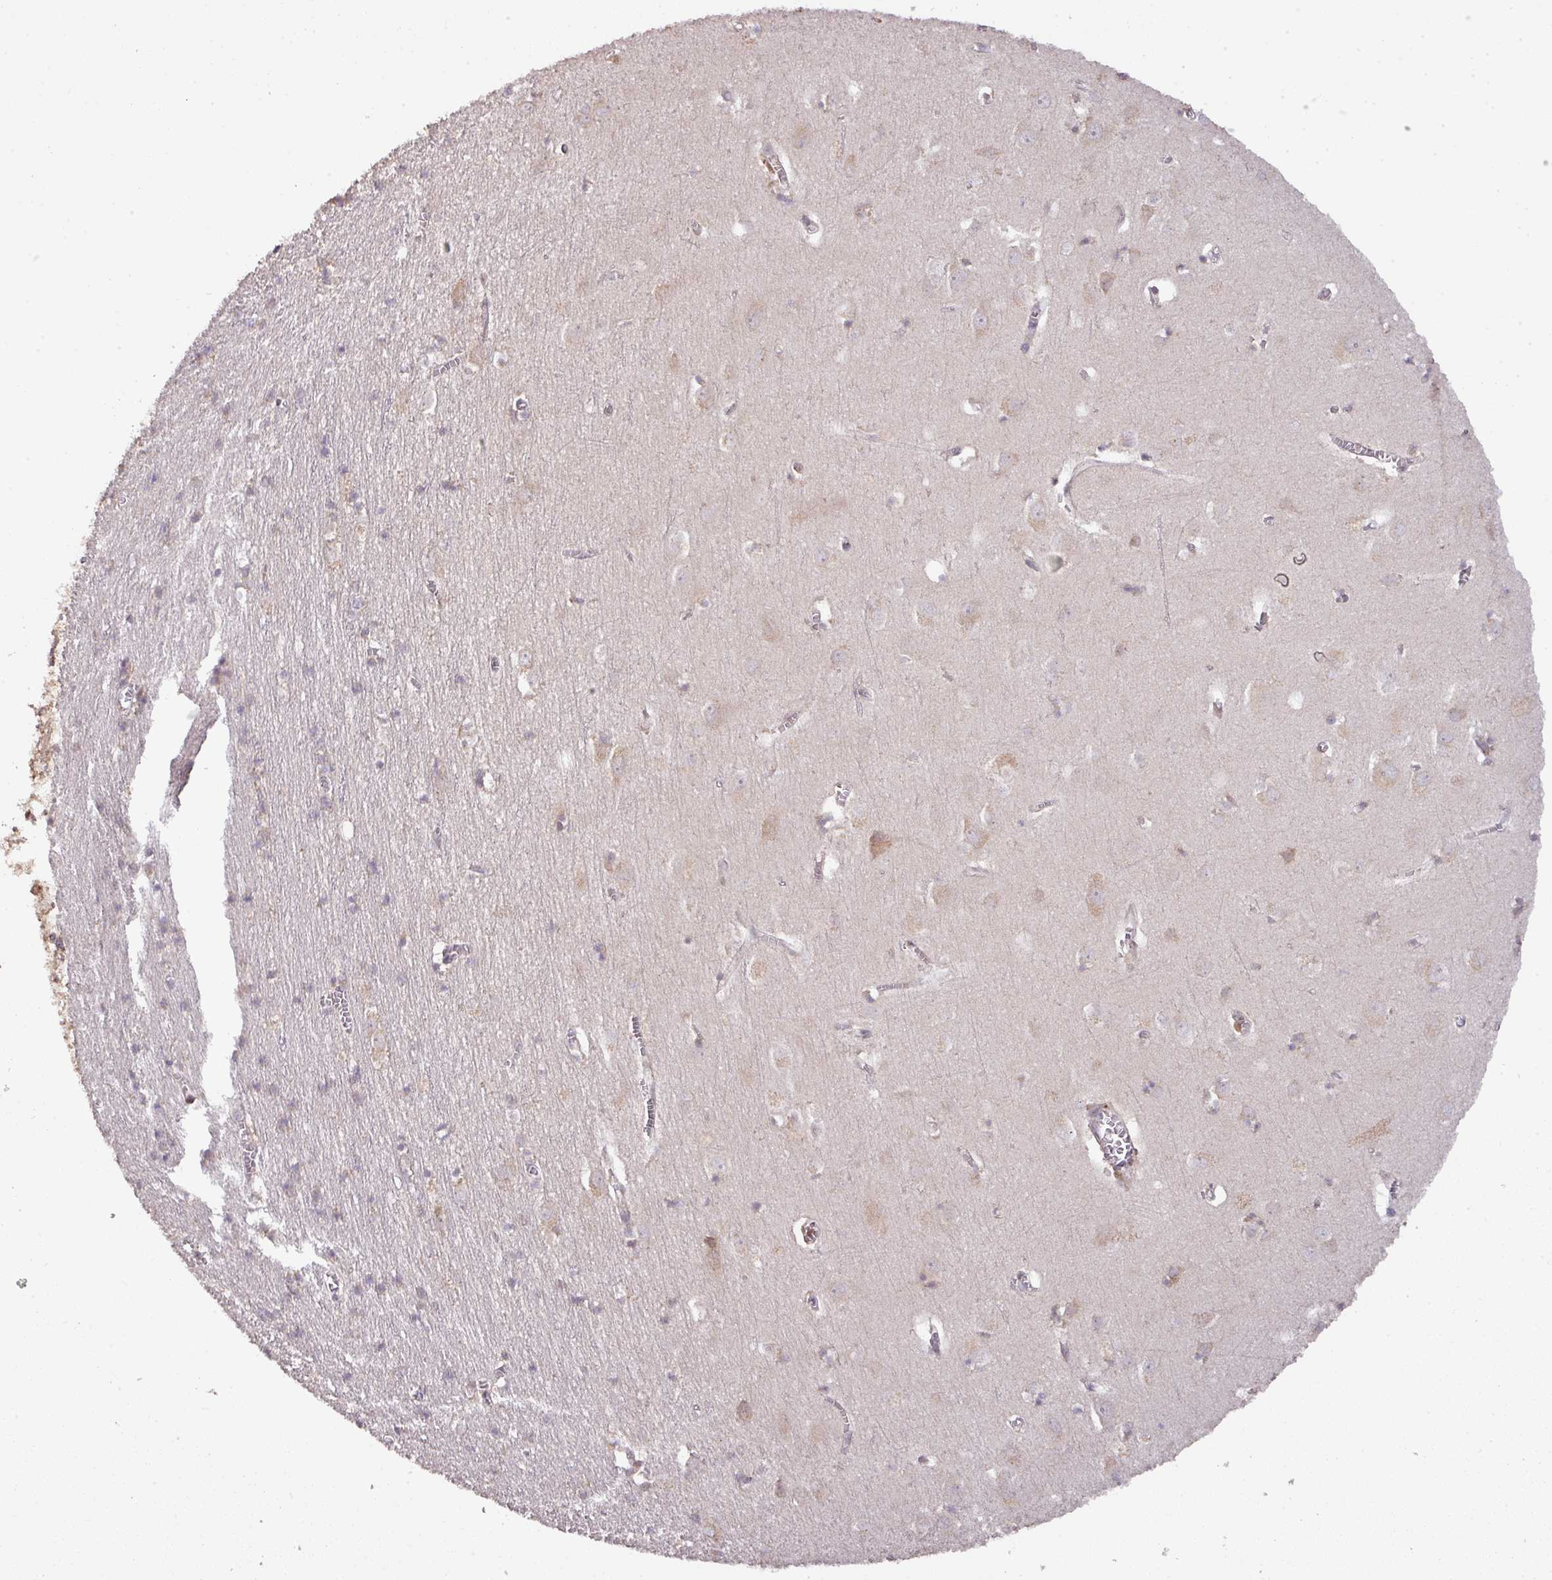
{"staining": {"intensity": "negative", "quantity": "none", "location": "none"}, "tissue": "cerebral cortex", "cell_type": "Endothelial cells", "image_type": "normal", "snomed": [{"axis": "morphology", "description": "Normal tissue, NOS"}, {"axis": "topography", "description": "Cerebral cortex"}], "caption": "Immunohistochemical staining of normal human cerebral cortex reveals no significant staining in endothelial cells.", "gene": "GALP", "patient": {"sex": "male", "age": 70}}